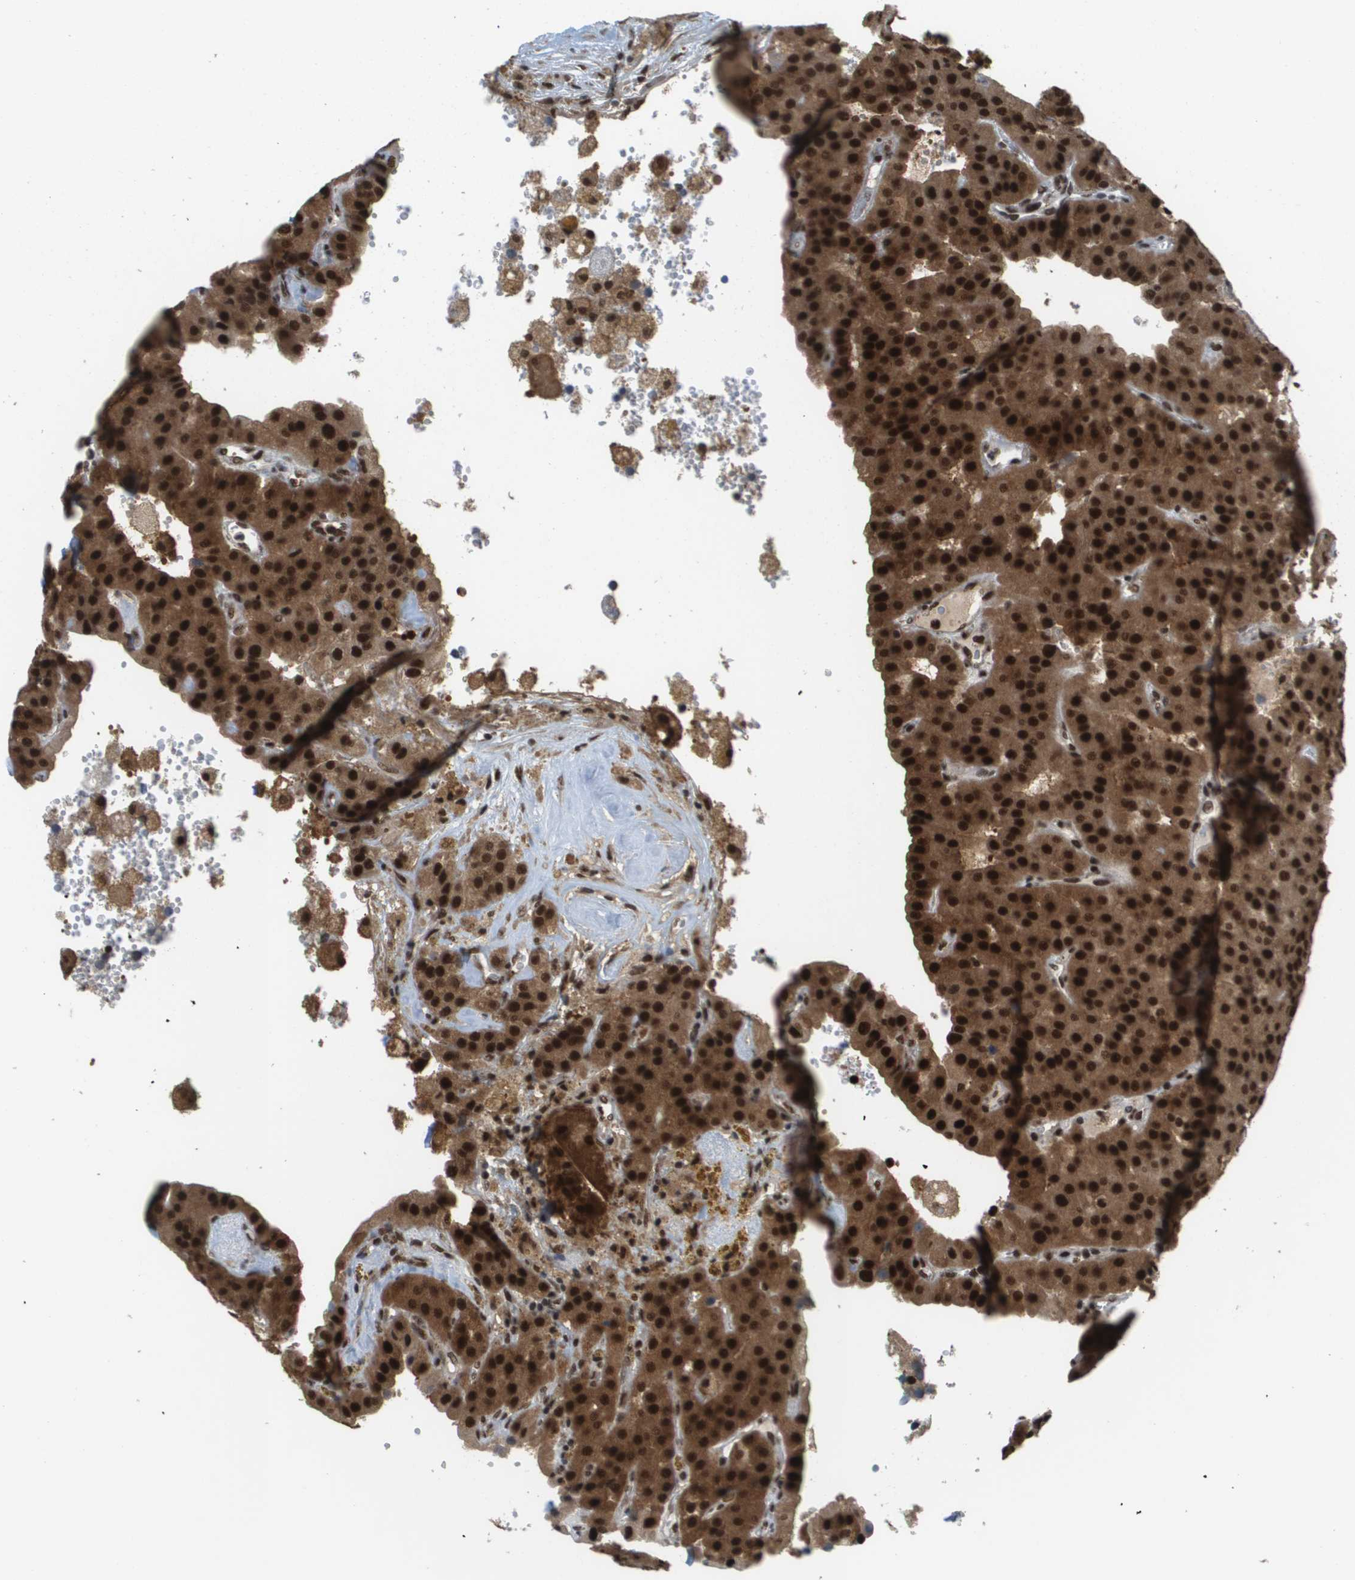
{"staining": {"intensity": "strong", "quantity": ">75%", "location": "cytoplasmic/membranous,nuclear"}, "tissue": "parathyroid gland", "cell_type": "Glandular cells", "image_type": "normal", "snomed": [{"axis": "morphology", "description": "Normal tissue, NOS"}, {"axis": "morphology", "description": "Adenoma, NOS"}, {"axis": "topography", "description": "Parathyroid gland"}], "caption": "Human parathyroid gland stained for a protein (brown) demonstrates strong cytoplasmic/membranous,nuclear positive positivity in about >75% of glandular cells.", "gene": "PRCC", "patient": {"sex": "female", "age": 86}}